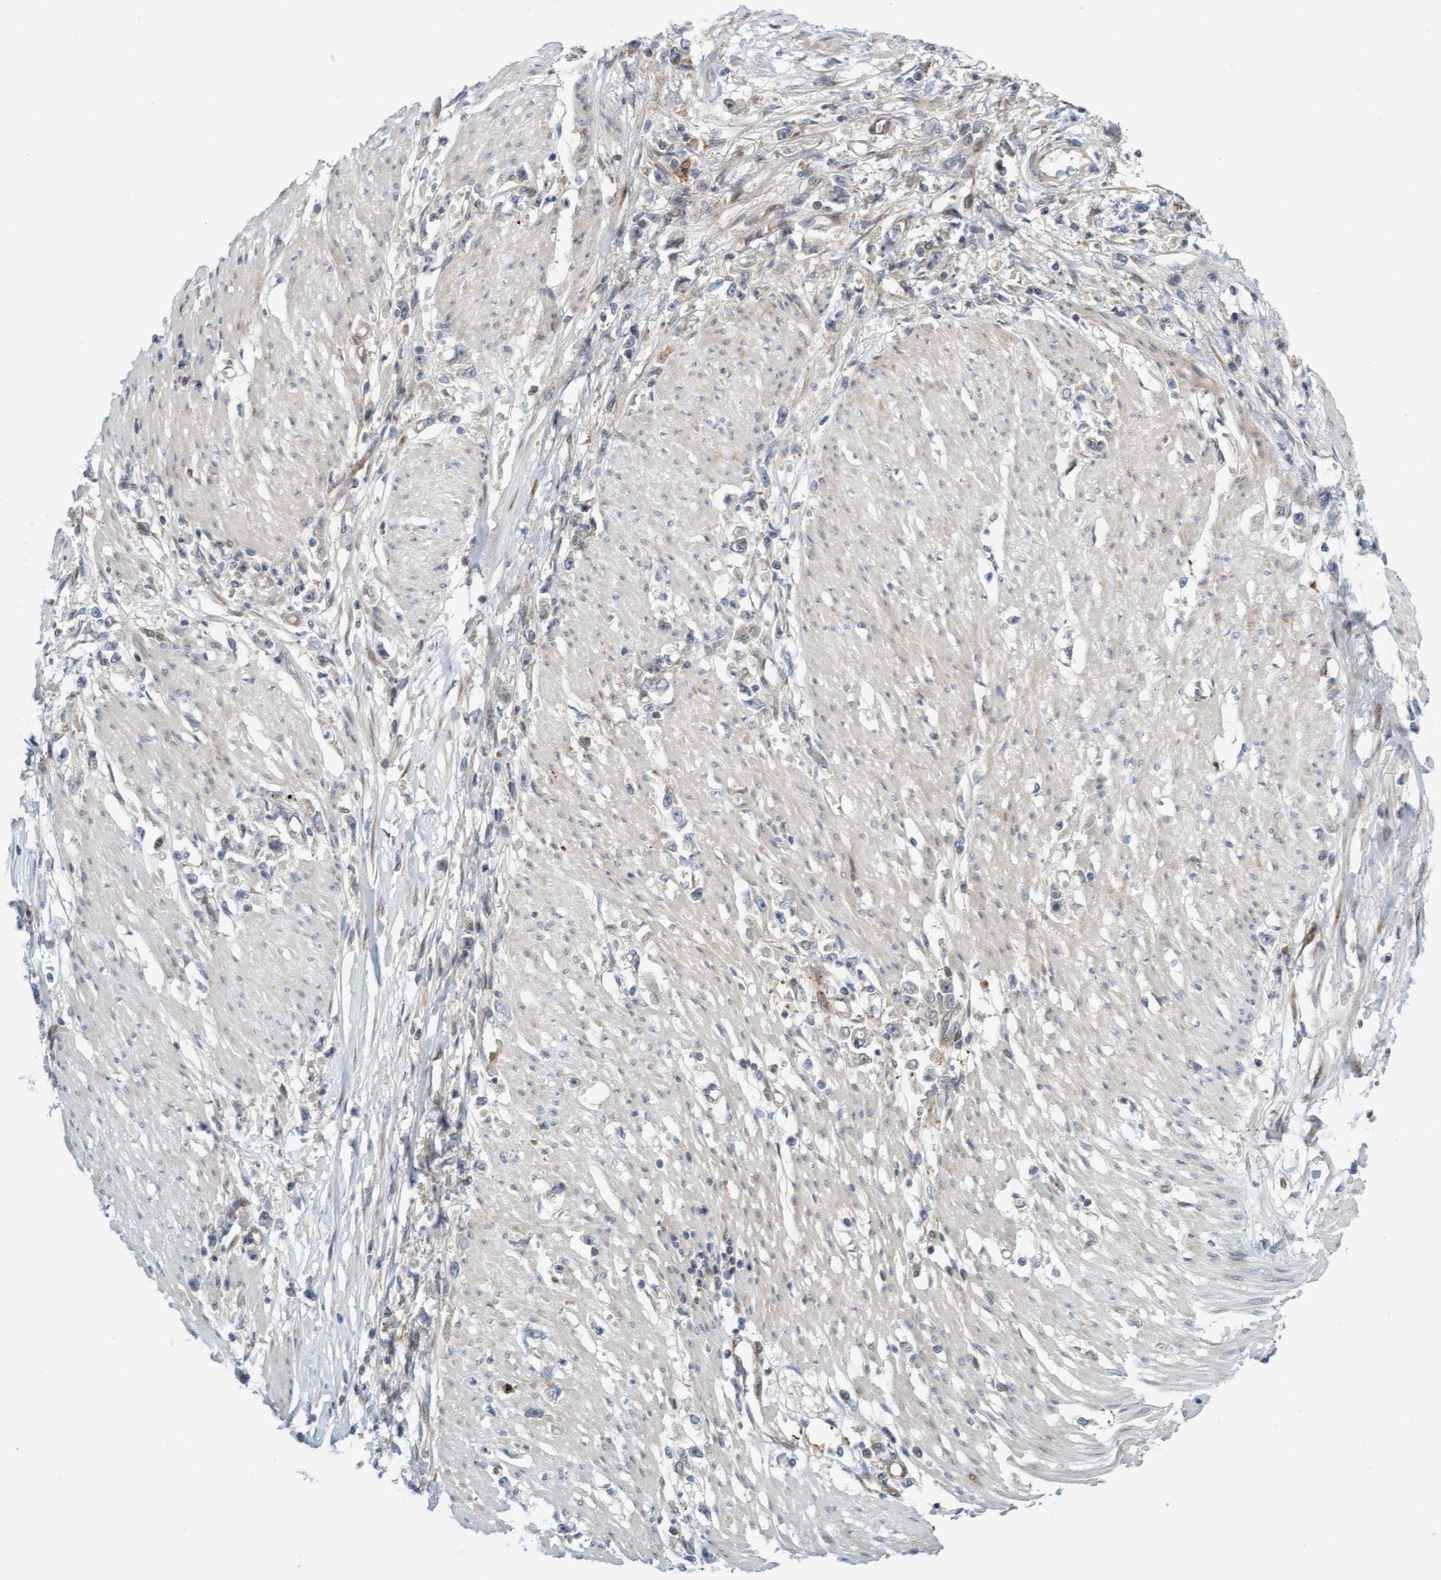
{"staining": {"intensity": "negative", "quantity": "none", "location": "none"}, "tissue": "stomach cancer", "cell_type": "Tumor cells", "image_type": "cancer", "snomed": [{"axis": "morphology", "description": "Adenocarcinoma, NOS"}, {"axis": "topography", "description": "Stomach"}], "caption": "This photomicrograph is of stomach cancer stained with immunohistochemistry to label a protein in brown with the nuclei are counter-stained blue. There is no positivity in tumor cells.", "gene": "EIF4EBP1", "patient": {"sex": "female", "age": 59}}